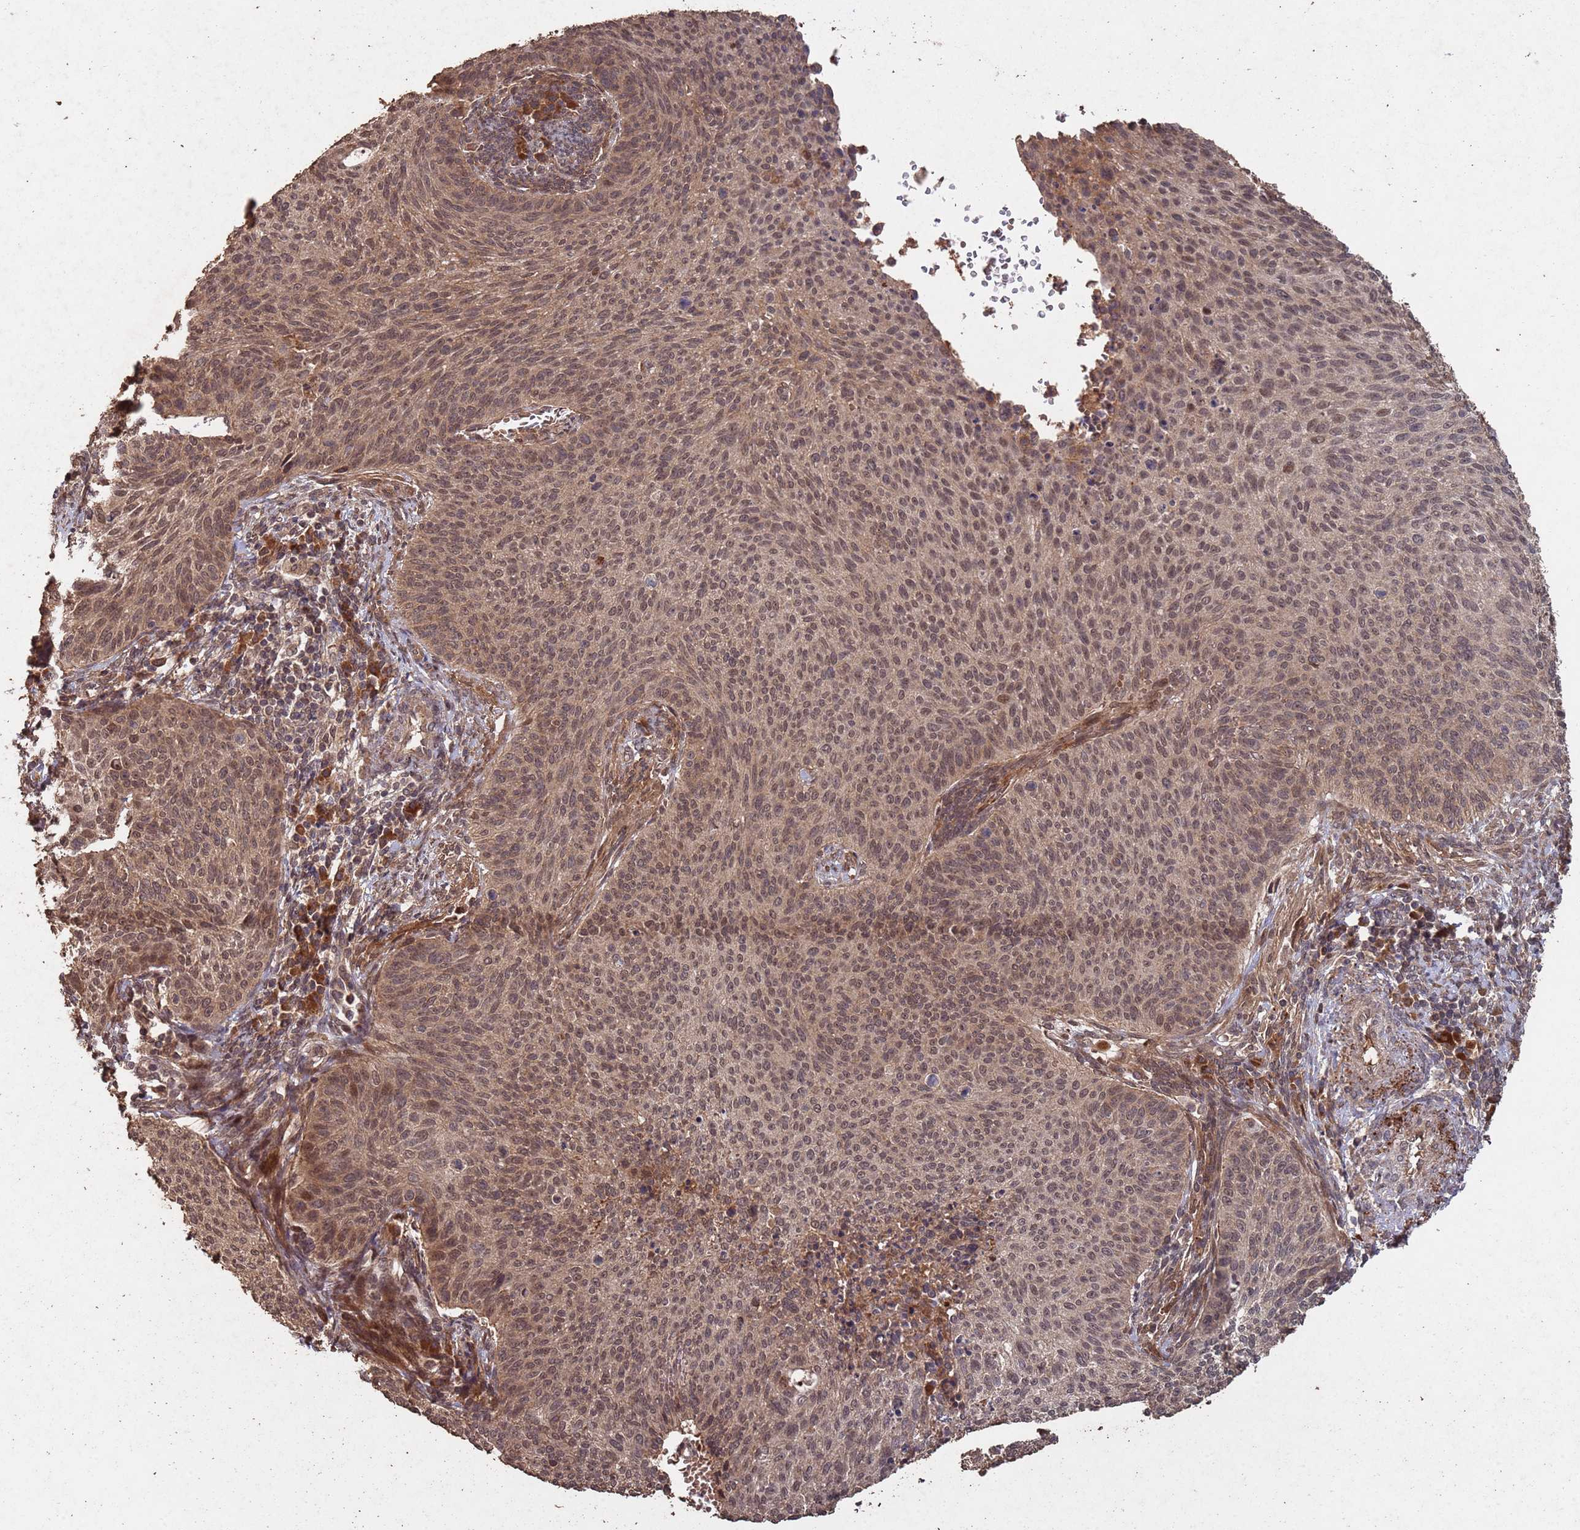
{"staining": {"intensity": "moderate", "quantity": ">75%", "location": "nuclear"}, "tissue": "cervical cancer", "cell_type": "Tumor cells", "image_type": "cancer", "snomed": [{"axis": "morphology", "description": "Squamous cell carcinoma, NOS"}, {"axis": "topography", "description": "Cervix"}], "caption": "IHC of human cervical cancer shows medium levels of moderate nuclear expression in about >75% of tumor cells. The staining was performed using DAB (3,3'-diaminobenzidine), with brown indicating positive protein expression. Nuclei are stained blue with hematoxylin.", "gene": "FRAT1", "patient": {"sex": "female", "age": 70}}